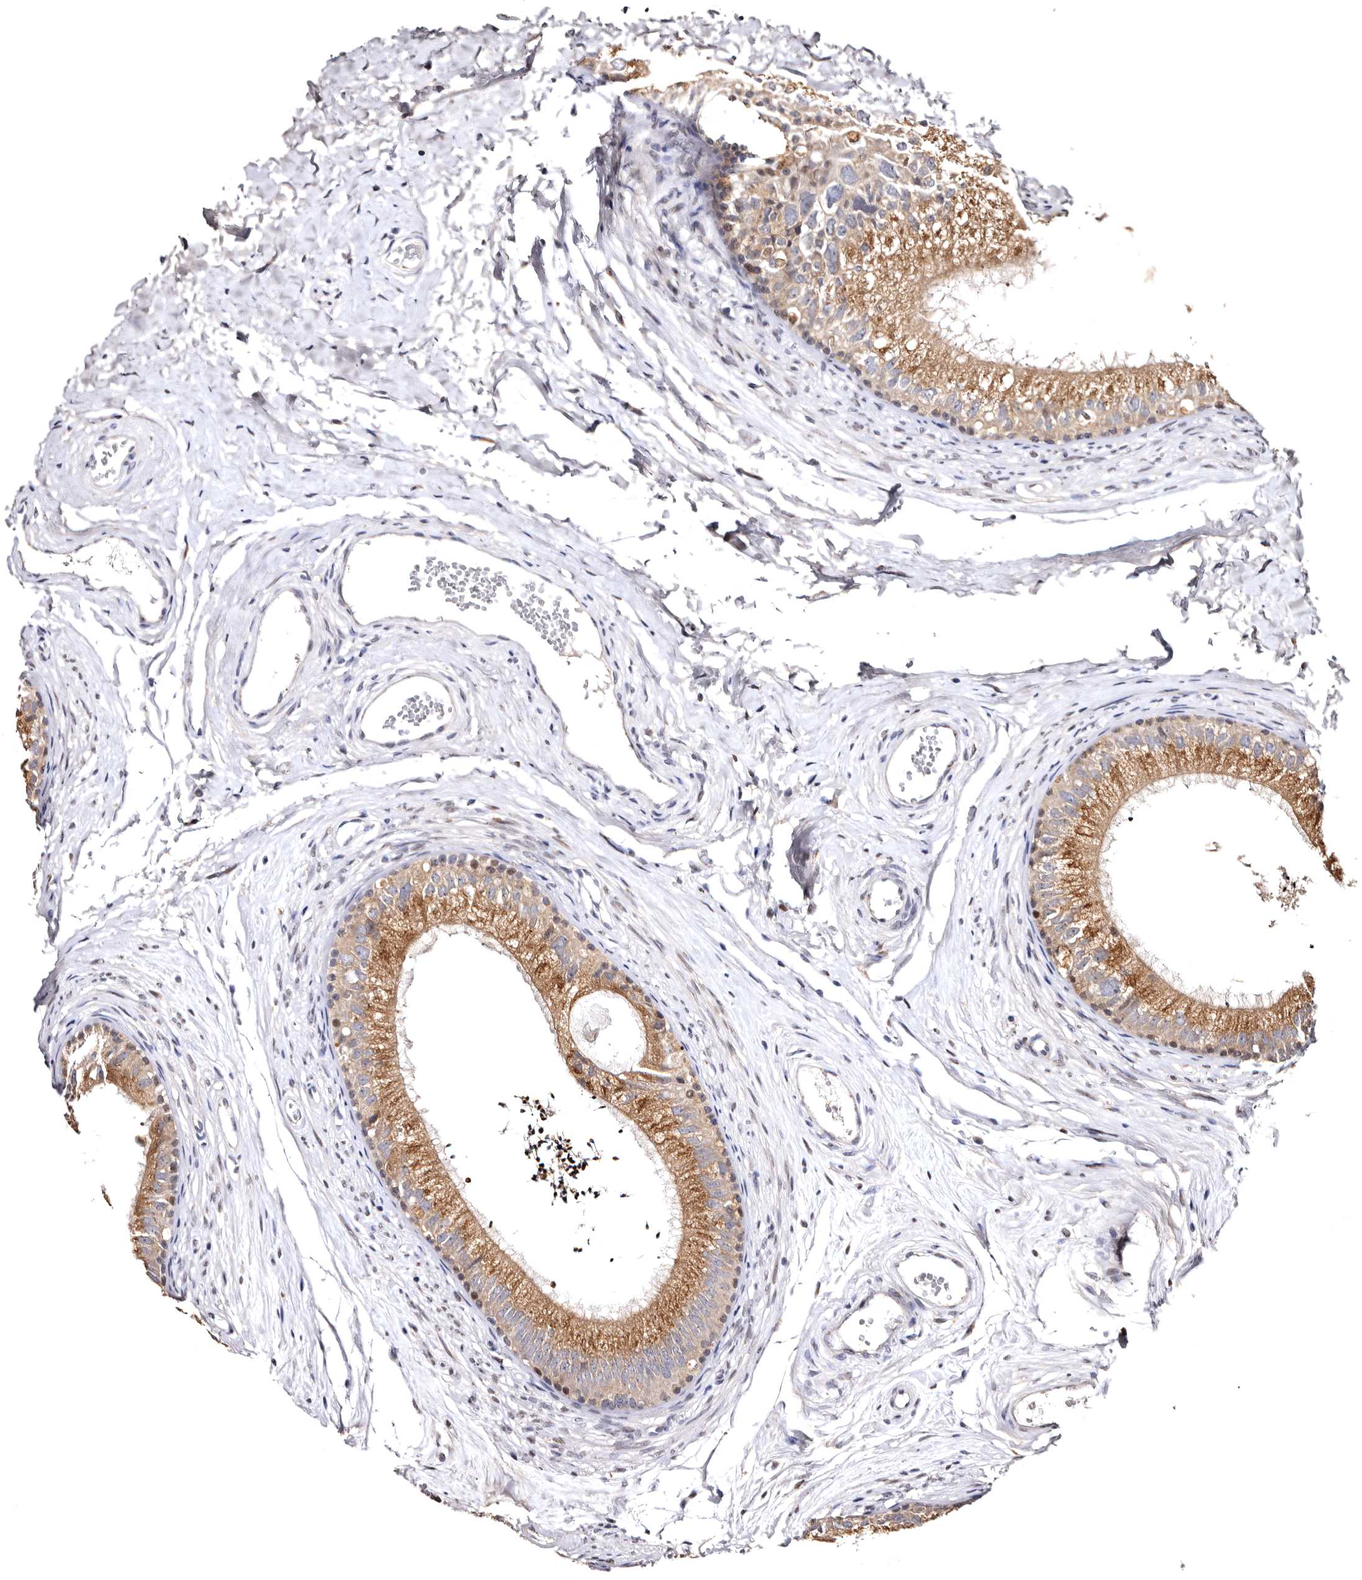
{"staining": {"intensity": "moderate", "quantity": ">75%", "location": "cytoplasmic/membranous"}, "tissue": "epididymis", "cell_type": "Glandular cells", "image_type": "normal", "snomed": [{"axis": "morphology", "description": "Normal tissue, NOS"}, {"axis": "topography", "description": "Epididymis"}], "caption": "Epididymis stained with IHC demonstrates moderate cytoplasmic/membranous expression in approximately >75% of glandular cells. Immunohistochemistry stains the protein of interest in brown and the nuclei are stained blue.", "gene": "FAM91A1", "patient": {"sex": "male", "age": 56}}